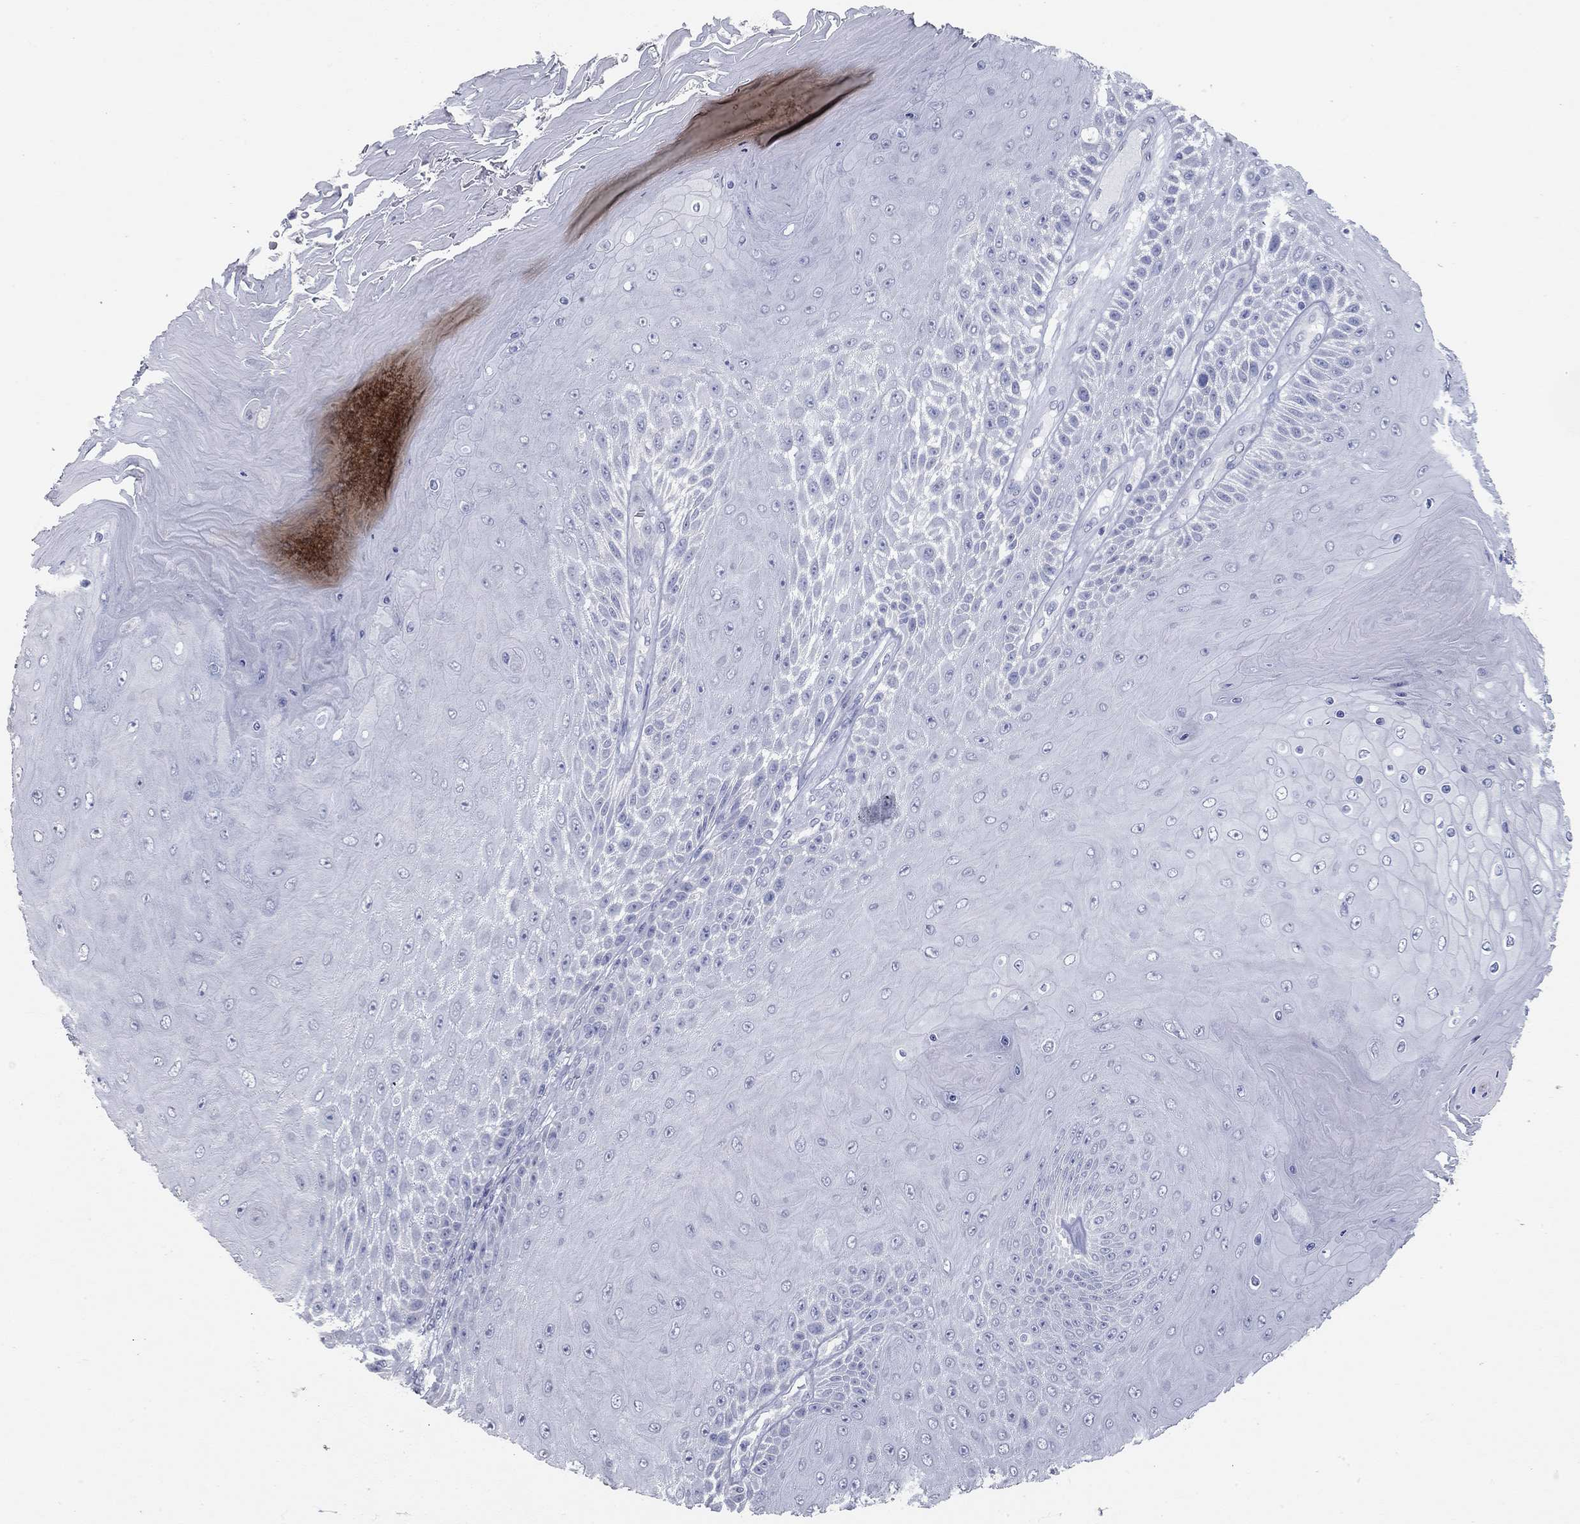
{"staining": {"intensity": "negative", "quantity": "none", "location": "none"}, "tissue": "skin cancer", "cell_type": "Tumor cells", "image_type": "cancer", "snomed": [{"axis": "morphology", "description": "Squamous cell carcinoma, NOS"}, {"axis": "topography", "description": "Skin"}], "caption": "Skin cancer was stained to show a protein in brown. There is no significant positivity in tumor cells.", "gene": "TAC1", "patient": {"sex": "male", "age": 62}}